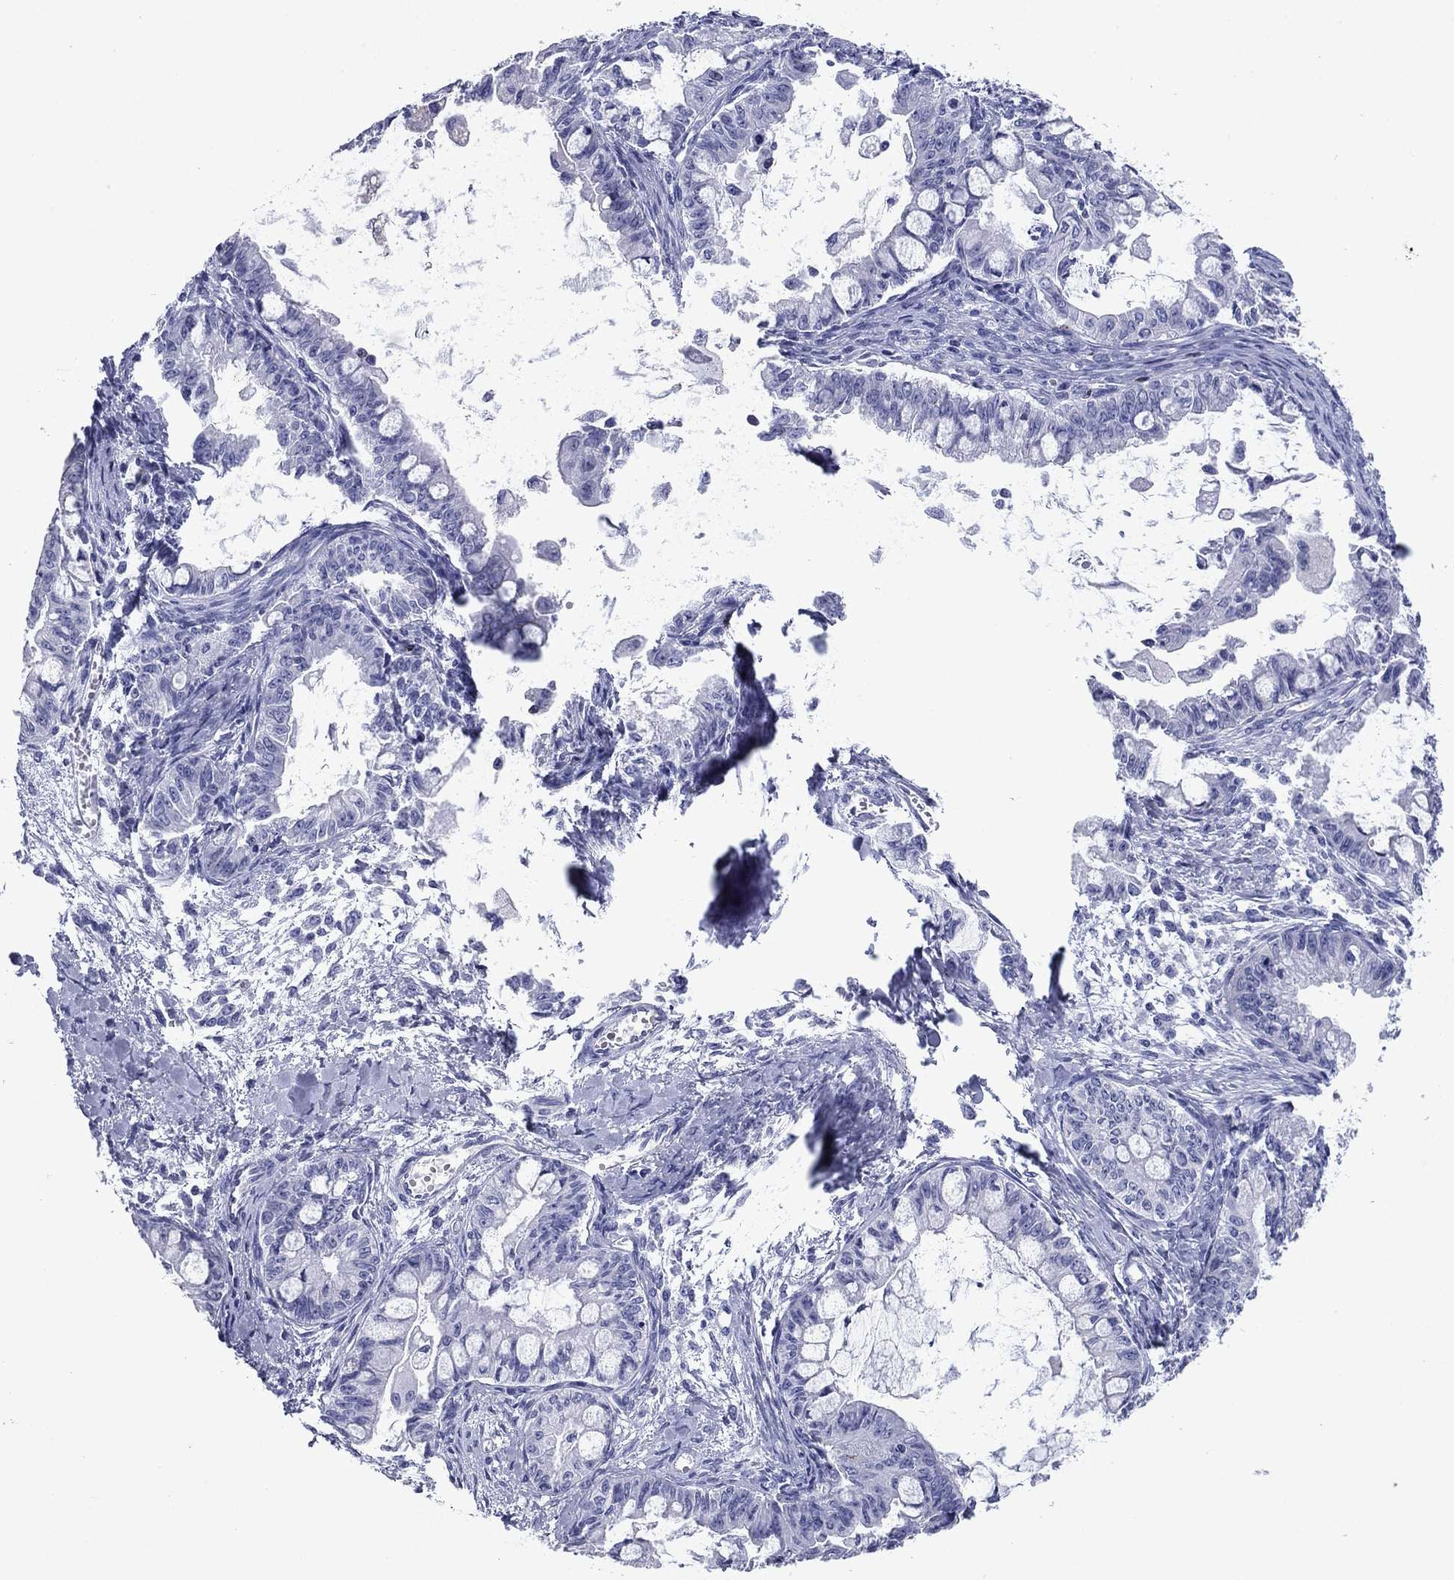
{"staining": {"intensity": "negative", "quantity": "none", "location": "none"}, "tissue": "ovarian cancer", "cell_type": "Tumor cells", "image_type": "cancer", "snomed": [{"axis": "morphology", "description": "Cystadenocarcinoma, mucinous, NOS"}, {"axis": "topography", "description": "Ovary"}], "caption": "IHC of human mucinous cystadenocarcinoma (ovarian) reveals no expression in tumor cells.", "gene": "GZMK", "patient": {"sex": "female", "age": 63}}